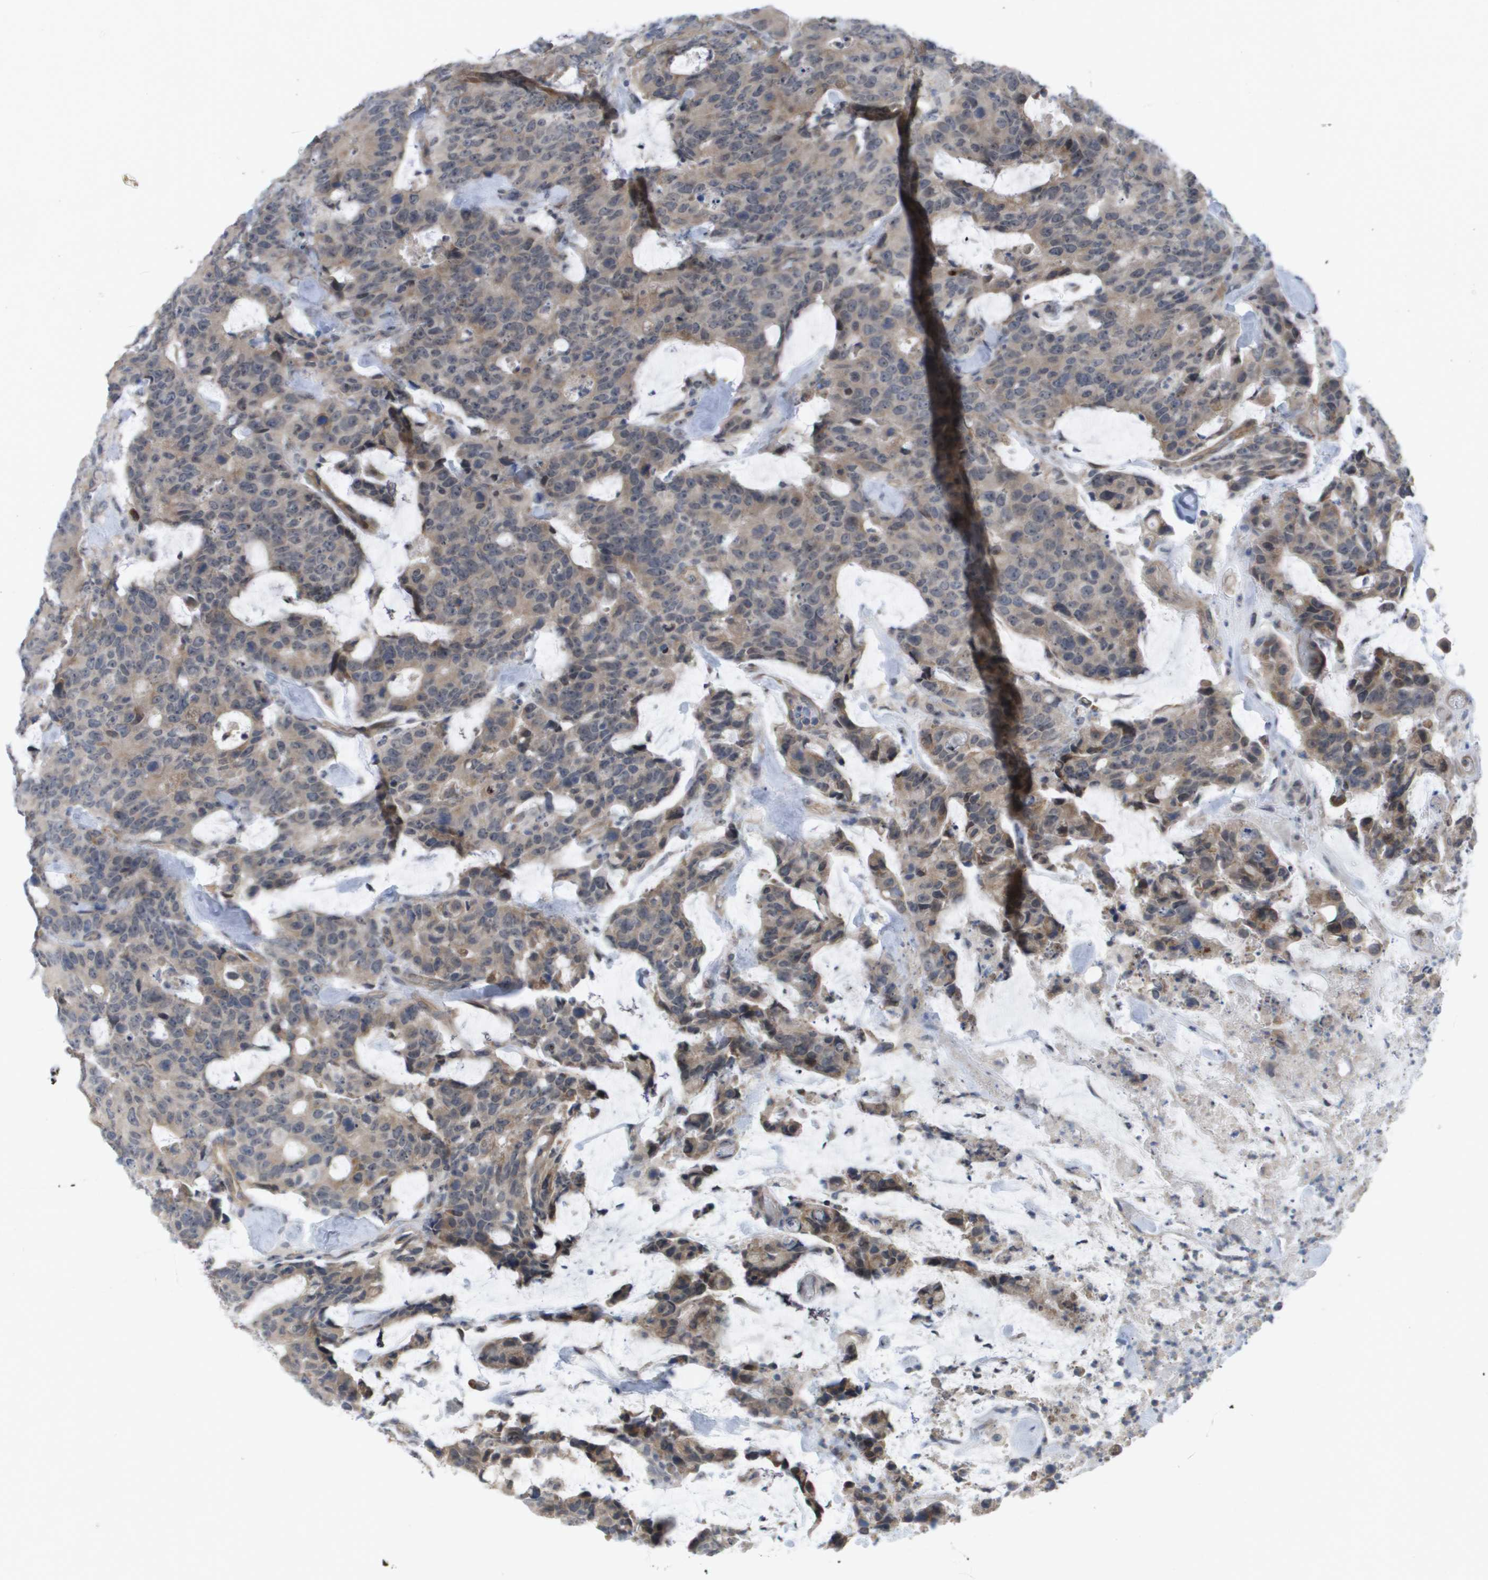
{"staining": {"intensity": "weak", "quantity": ">75%", "location": "cytoplasmic/membranous"}, "tissue": "colorectal cancer", "cell_type": "Tumor cells", "image_type": "cancer", "snomed": [{"axis": "morphology", "description": "Adenocarcinoma, NOS"}, {"axis": "topography", "description": "Colon"}], "caption": "About >75% of tumor cells in human colorectal cancer (adenocarcinoma) demonstrate weak cytoplasmic/membranous protein staining as visualized by brown immunohistochemical staining.", "gene": "MTARC2", "patient": {"sex": "female", "age": 86}}